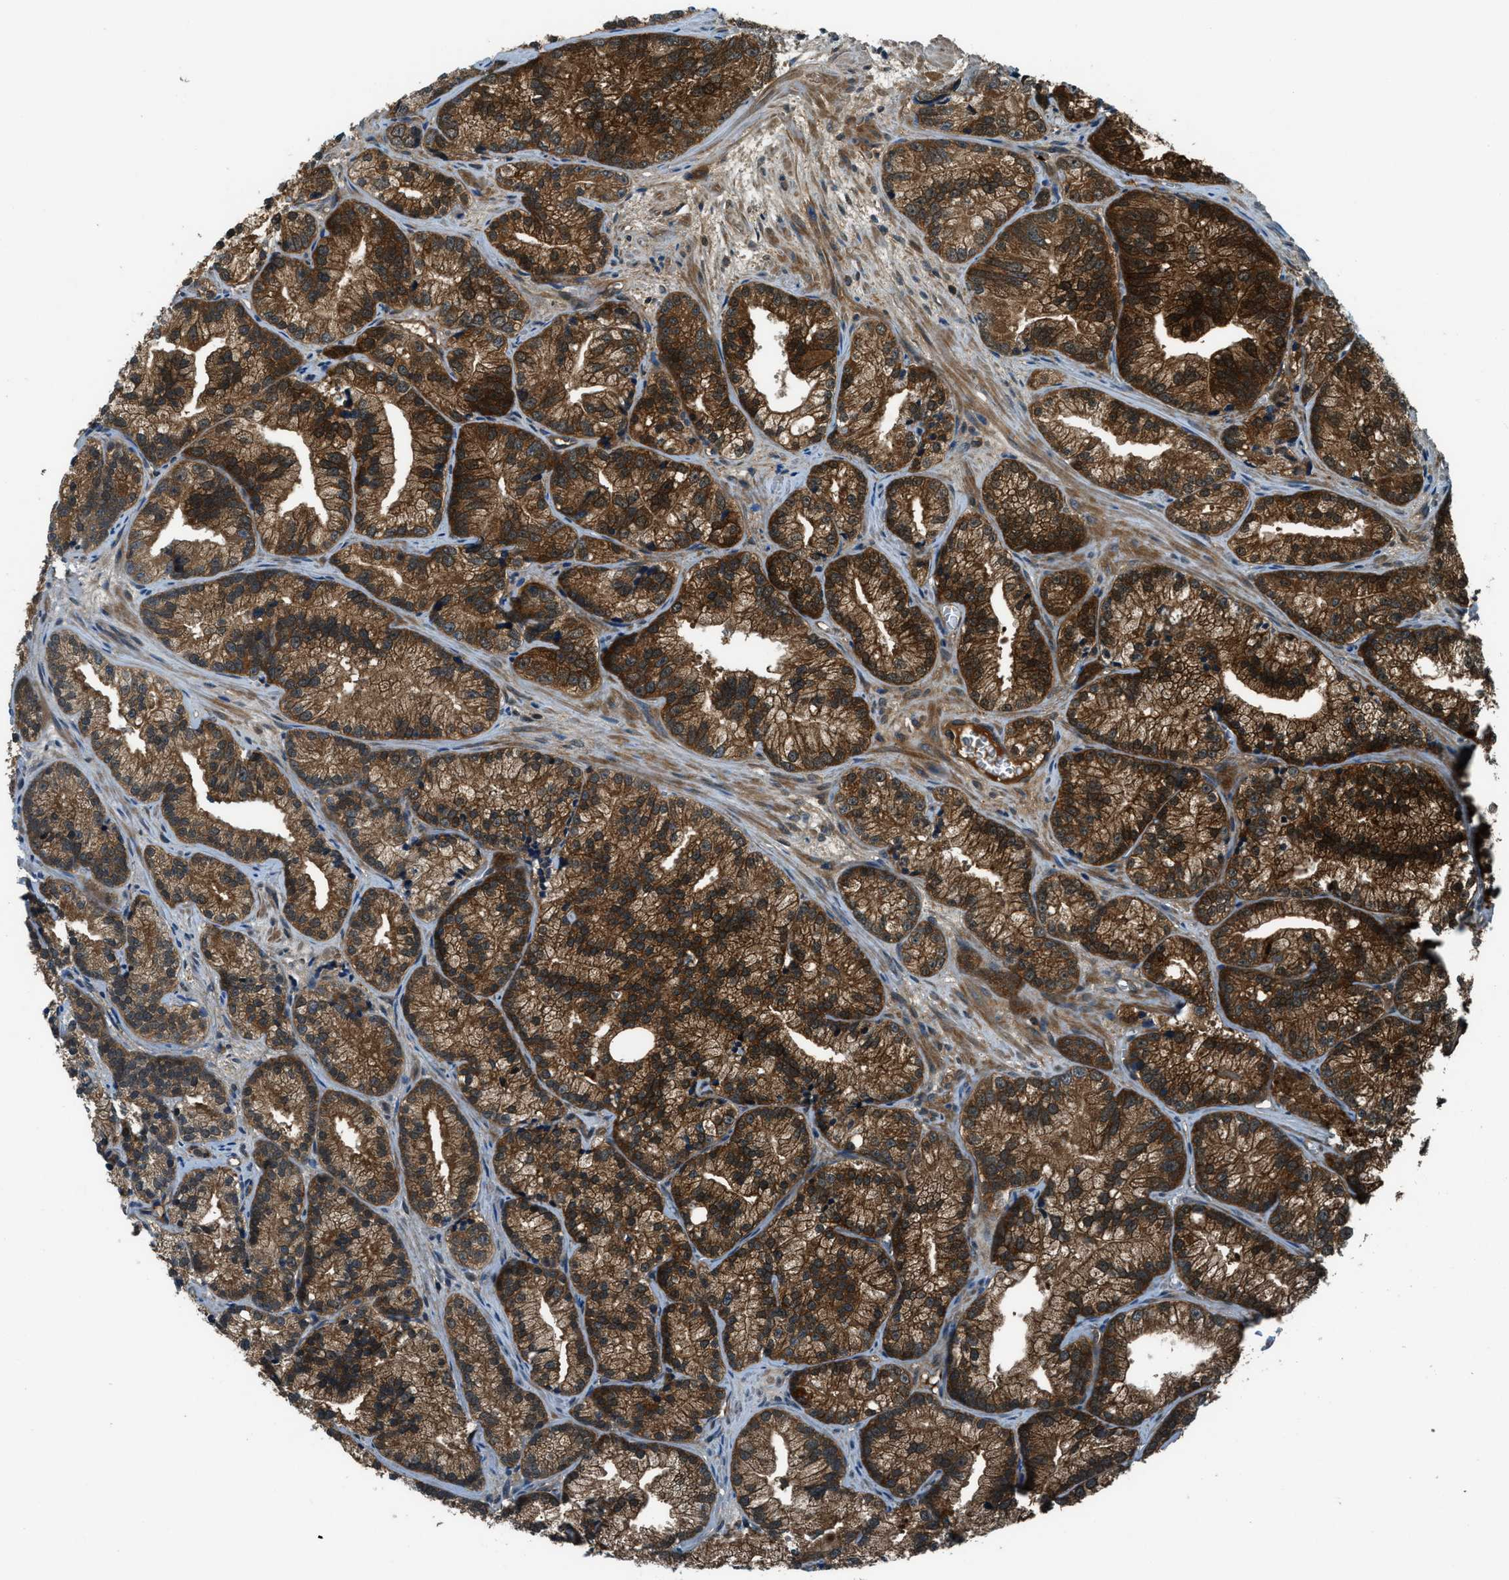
{"staining": {"intensity": "strong", "quantity": ">75%", "location": "cytoplasmic/membranous"}, "tissue": "prostate cancer", "cell_type": "Tumor cells", "image_type": "cancer", "snomed": [{"axis": "morphology", "description": "Adenocarcinoma, Low grade"}, {"axis": "topography", "description": "Prostate"}], "caption": "Tumor cells reveal high levels of strong cytoplasmic/membranous positivity in approximately >75% of cells in human prostate cancer (adenocarcinoma (low-grade)).", "gene": "HEBP2", "patient": {"sex": "male", "age": 89}}